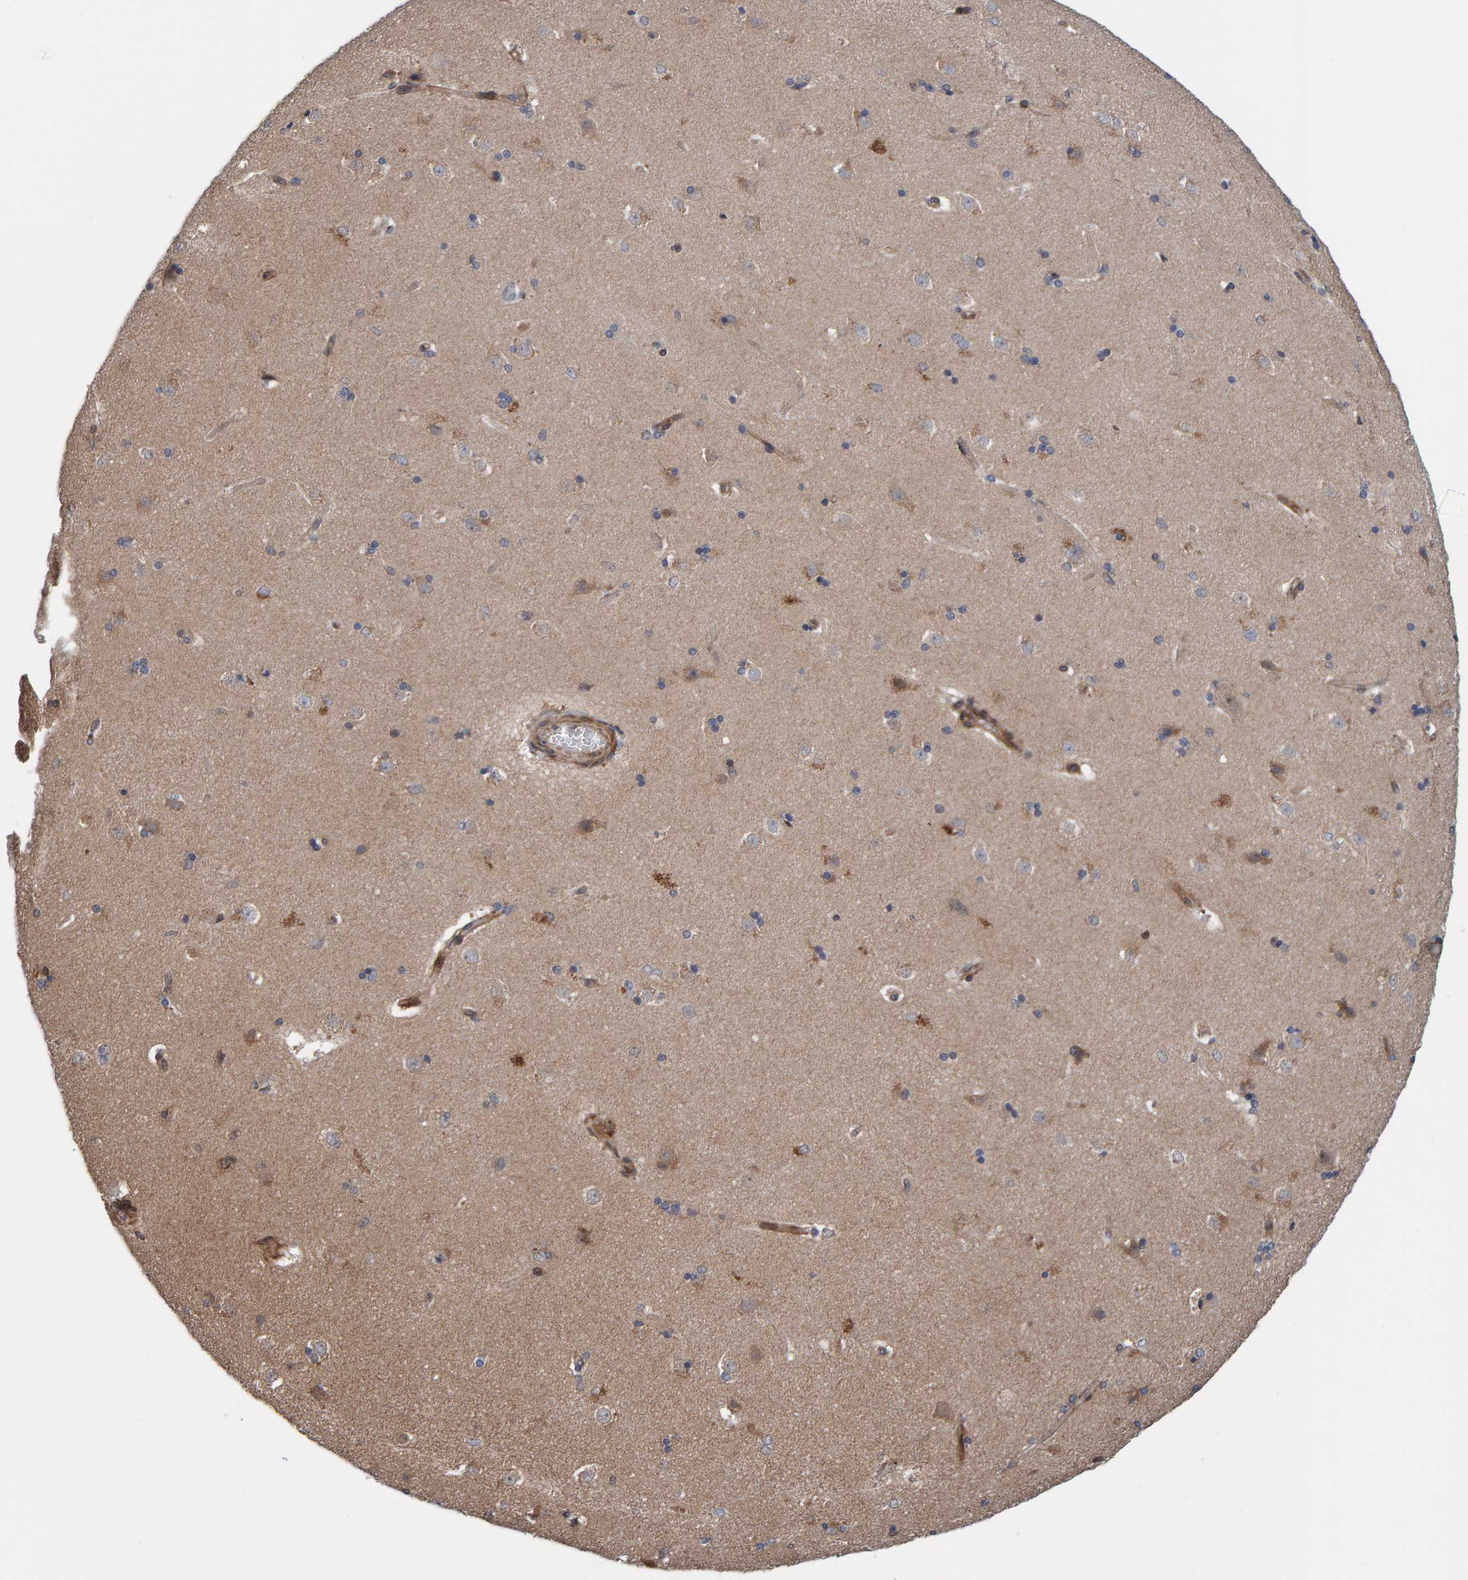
{"staining": {"intensity": "moderate", "quantity": "<25%", "location": "cytoplasmic/membranous"}, "tissue": "caudate", "cell_type": "Glial cells", "image_type": "normal", "snomed": [{"axis": "morphology", "description": "Normal tissue, NOS"}, {"axis": "topography", "description": "Lateral ventricle wall"}], "caption": "The photomicrograph demonstrates immunohistochemical staining of unremarkable caudate. There is moderate cytoplasmic/membranous expression is appreciated in about <25% of glial cells. (Brightfield microscopy of DAB IHC at high magnification).", "gene": "MFSD6L", "patient": {"sex": "female", "age": 19}}